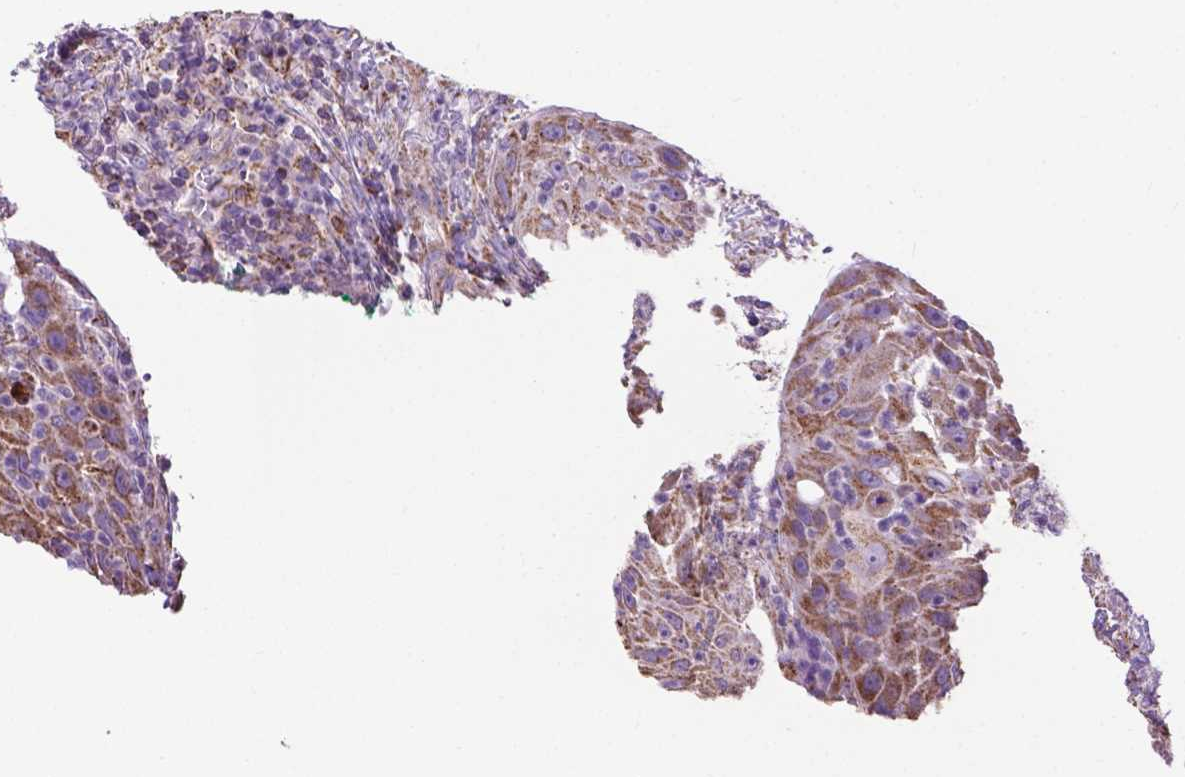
{"staining": {"intensity": "moderate", "quantity": ">75%", "location": "cytoplasmic/membranous"}, "tissue": "head and neck cancer", "cell_type": "Tumor cells", "image_type": "cancer", "snomed": [{"axis": "morphology", "description": "Squamous cell carcinoma, NOS"}, {"axis": "topography", "description": "Head-Neck"}], "caption": "Human head and neck cancer stained with a protein marker demonstrates moderate staining in tumor cells.", "gene": "VDAC1", "patient": {"sex": "male", "age": 69}}